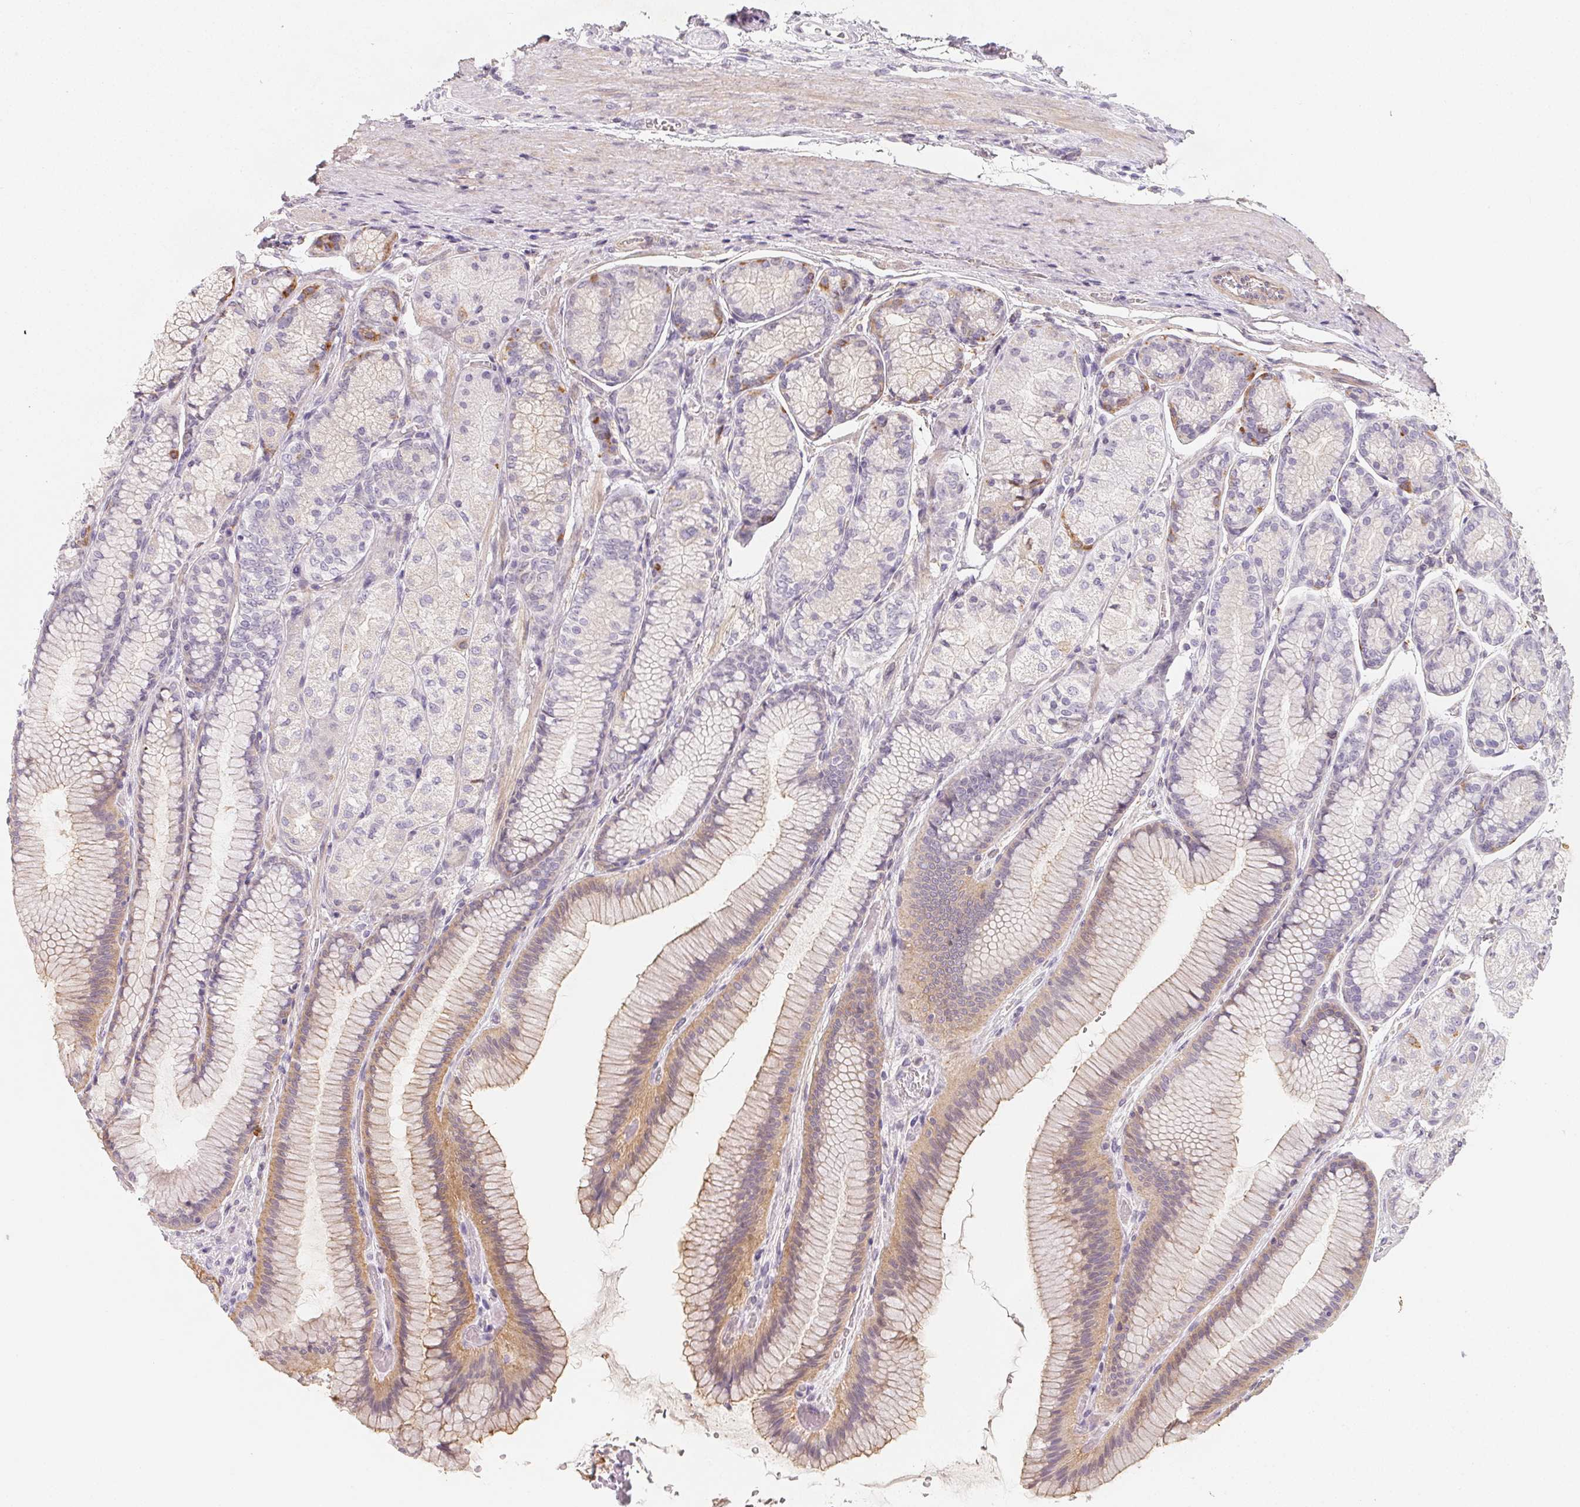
{"staining": {"intensity": "moderate", "quantity": "<25%", "location": "cytoplasmic/membranous"}, "tissue": "stomach", "cell_type": "Glandular cells", "image_type": "normal", "snomed": [{"axis": "morphology", "description": "Normal tissue, NOS"}, {"axis": "morphology", "description": "Adenocarcinoma, NOS"}, {"axis": "morphology", "description": "Adenocarcinoma, High grade"}, {"axis": "topography", "description": "Stomach, upper"}, {"axis": "topography", "description": "Stomach"}], "caption": "IHC histopathology image of unremarkable human stomach stained for a protein (brown), which demonstrates low levels of moderate cytoplasmic/membranous expression in approximately <25% of glandular cells.", "gene": "LRRC23", "patient": {"sex": "female", "age": 65}}